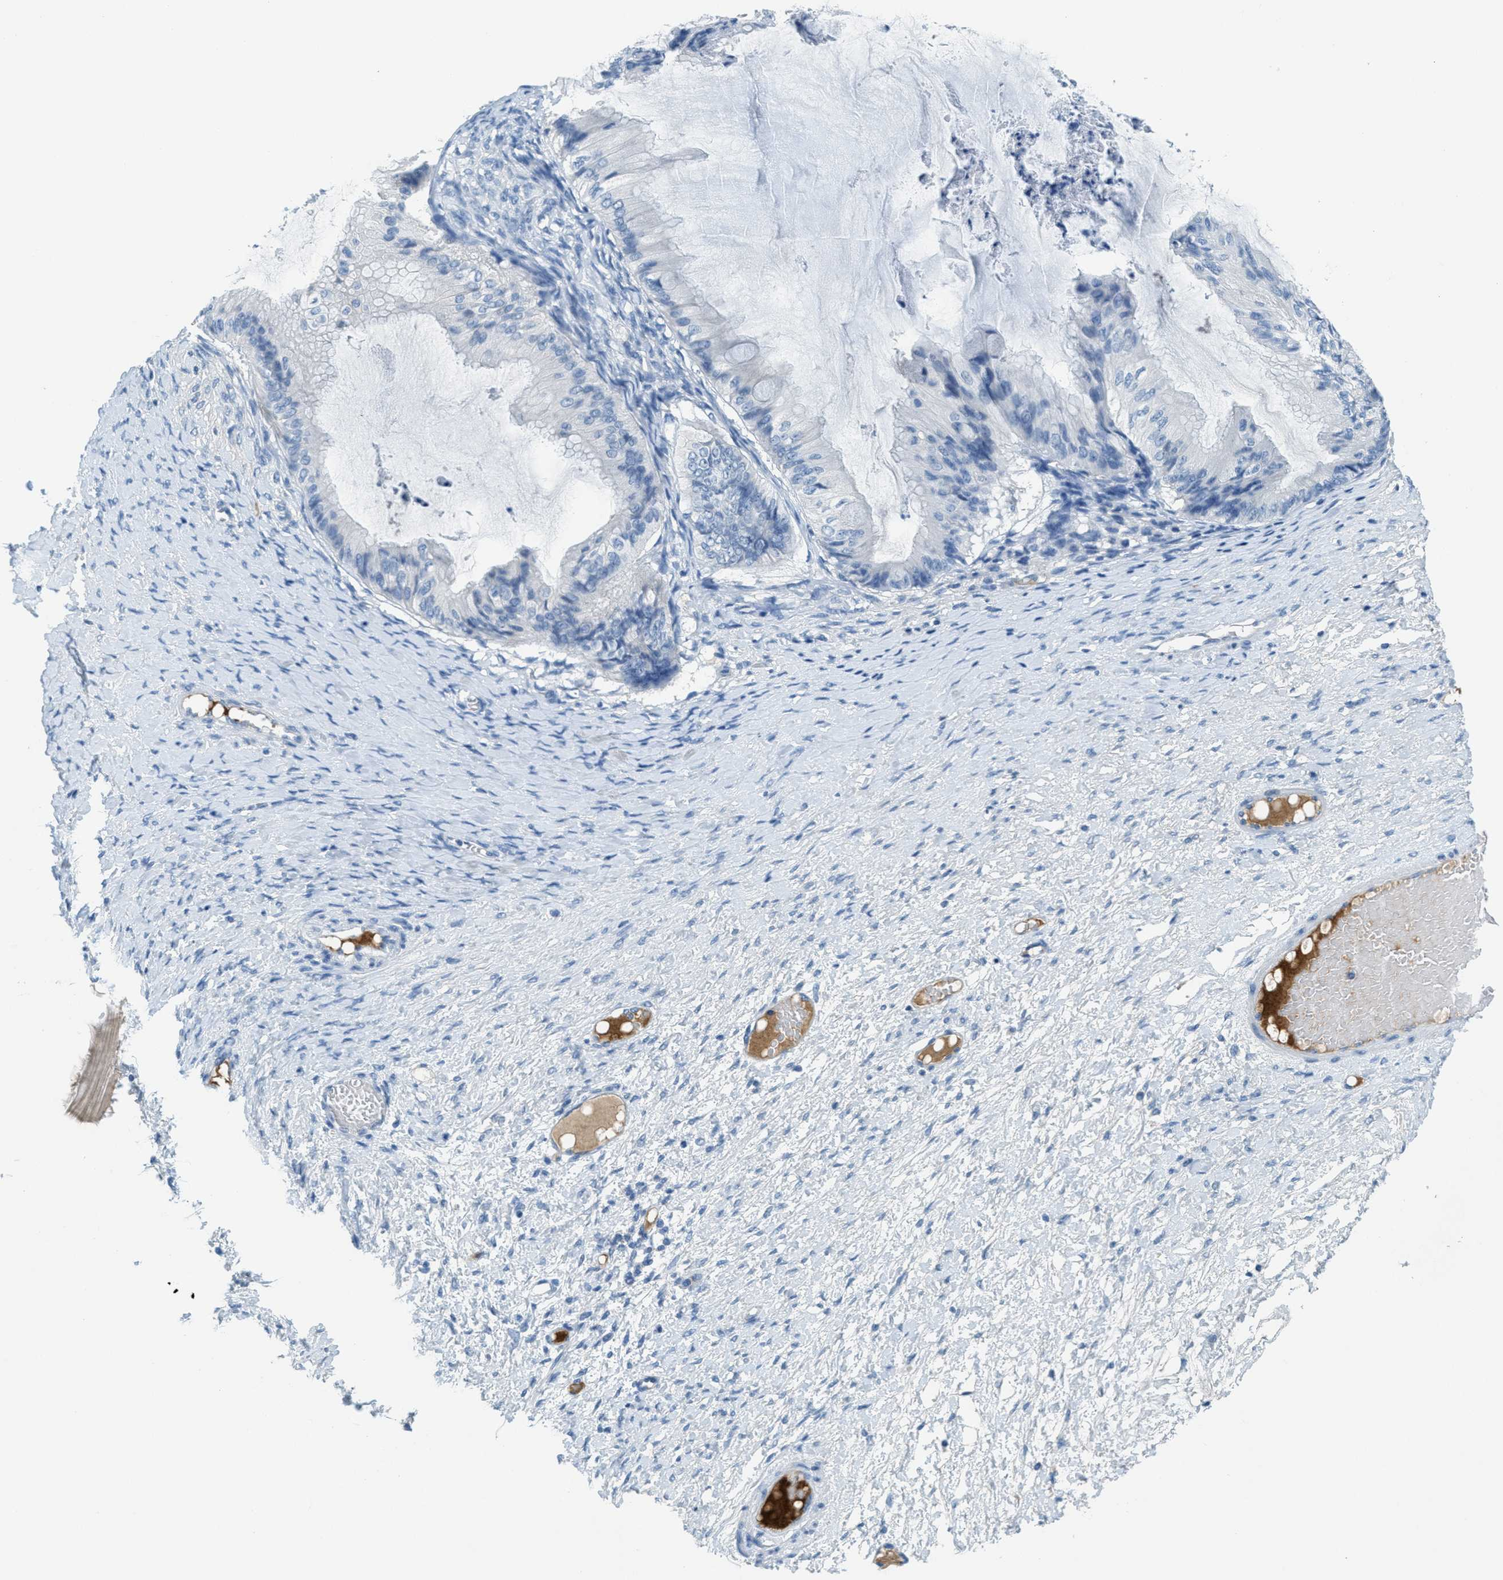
{"staining": {"intensity": "negative", "quantity": "none", "location": "none"}, "tissue": "ovarian cancer", "cell_type": "Tumor cells", "image_type": "cancer", "snomed": [{"axis": "morphology", "description": "Cystadenocarcinoma, mucinous, NOS"}, {"axis": "topography", "description": "Ovary"}], "caption": "DAB (3,3'-diaminobenzidine) immunohistochemical staining of human ovarian mucinous cystadenocarcinoma demonstrates no significant positivity in tumor cells.", "gene": "A2M", "patient": {"sex": "female", "age": 61}}